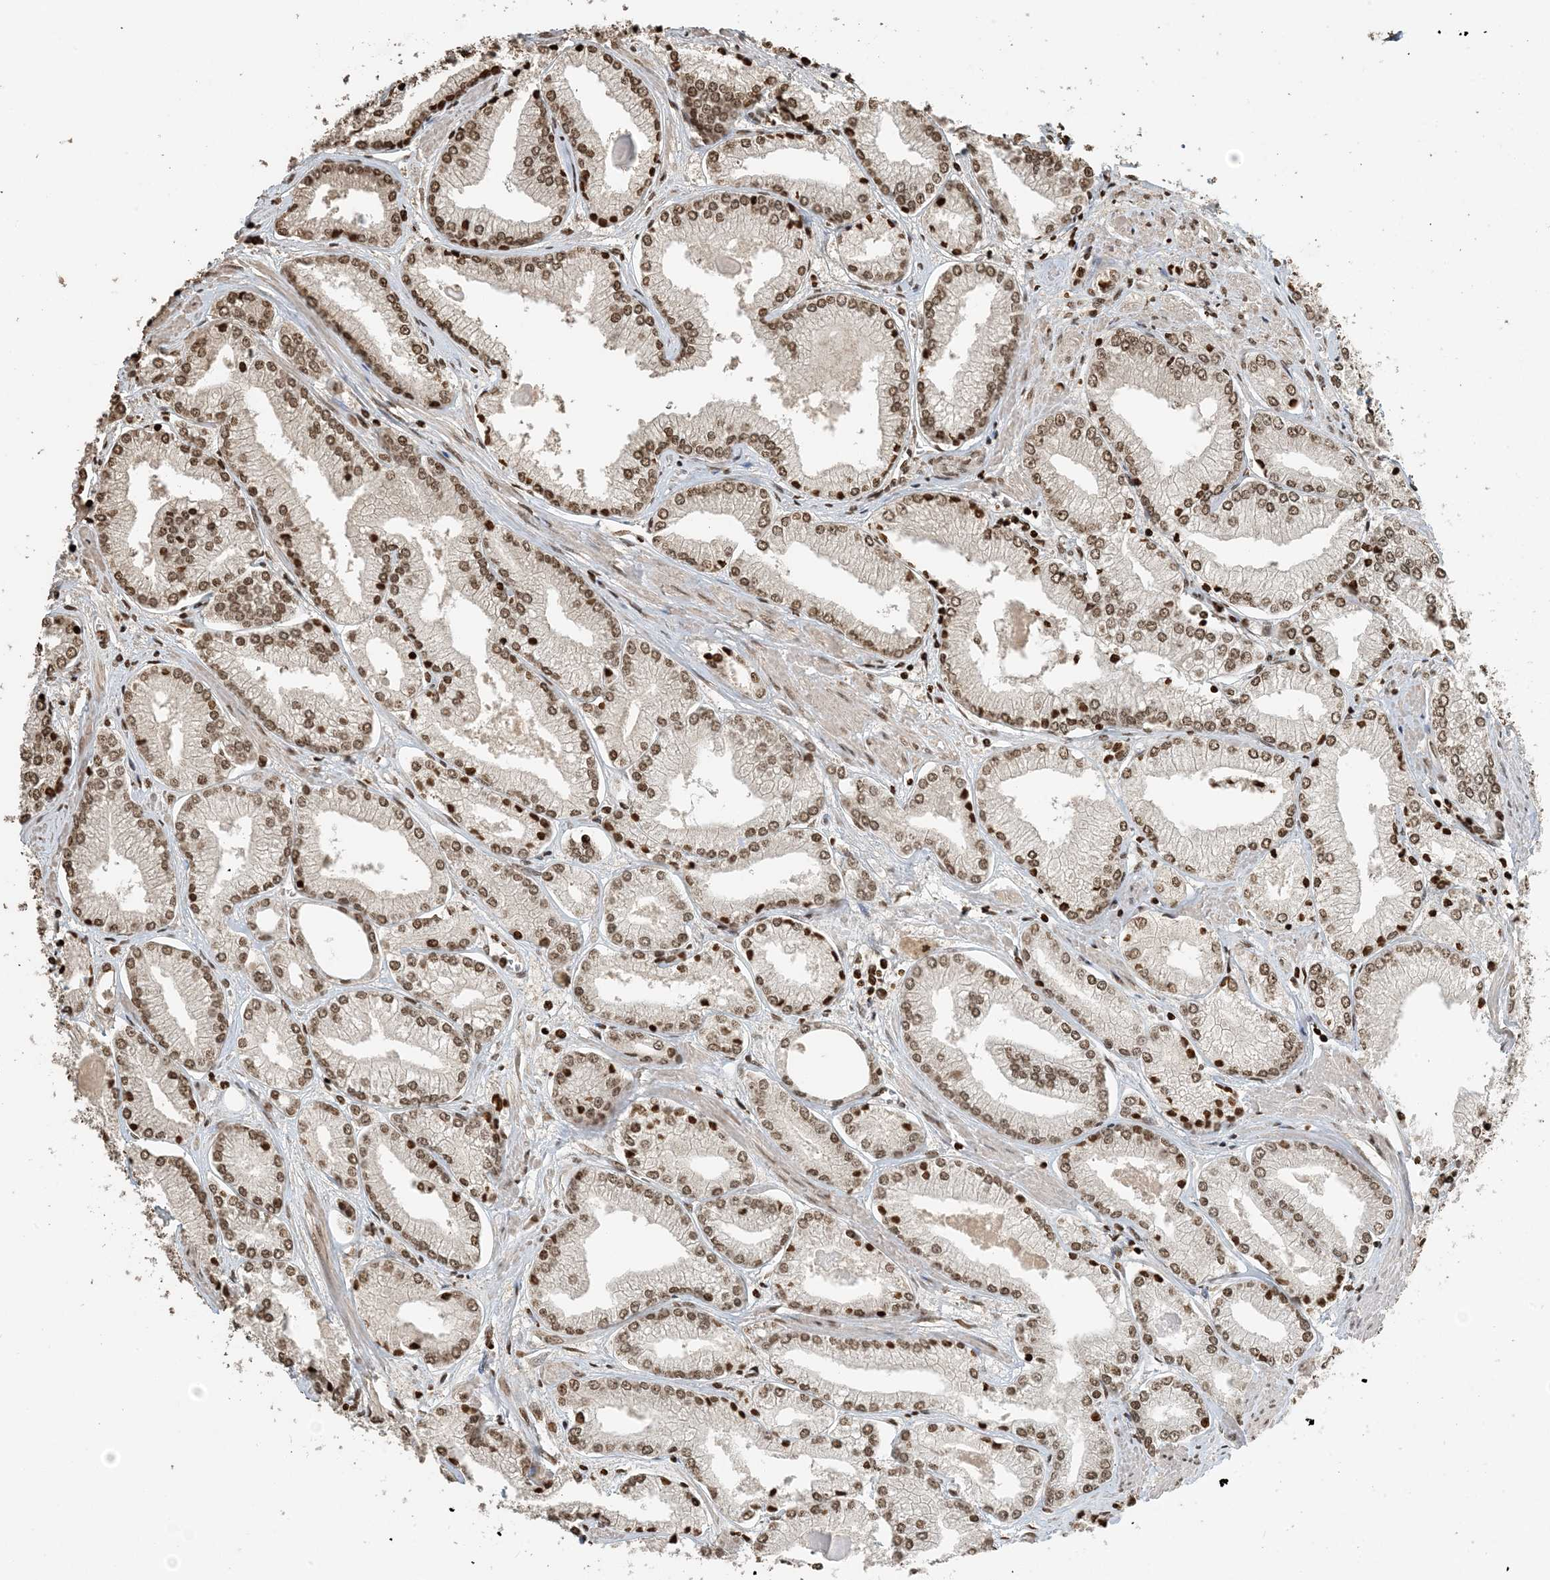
{"staining": {"intensity": "moderate", "quantity": ">75%", "location": "nuclear"}, "tissue": "prostate cancer", "cell_type": "Tumor cells", "image_type": "cancer", "snomed": [{"axis": "morphology", "description": "Adenocarcinoma, Low grade"}, {"axis": "topography", "description": "Prostate"}], "caption": "IHC (DAB) staining of prostate cancer exhibits moderate nuclear protein expression in about >75% of tumor cells.", "gene": "H3-3B", "patient": {"sex": "male", "age": 60}}